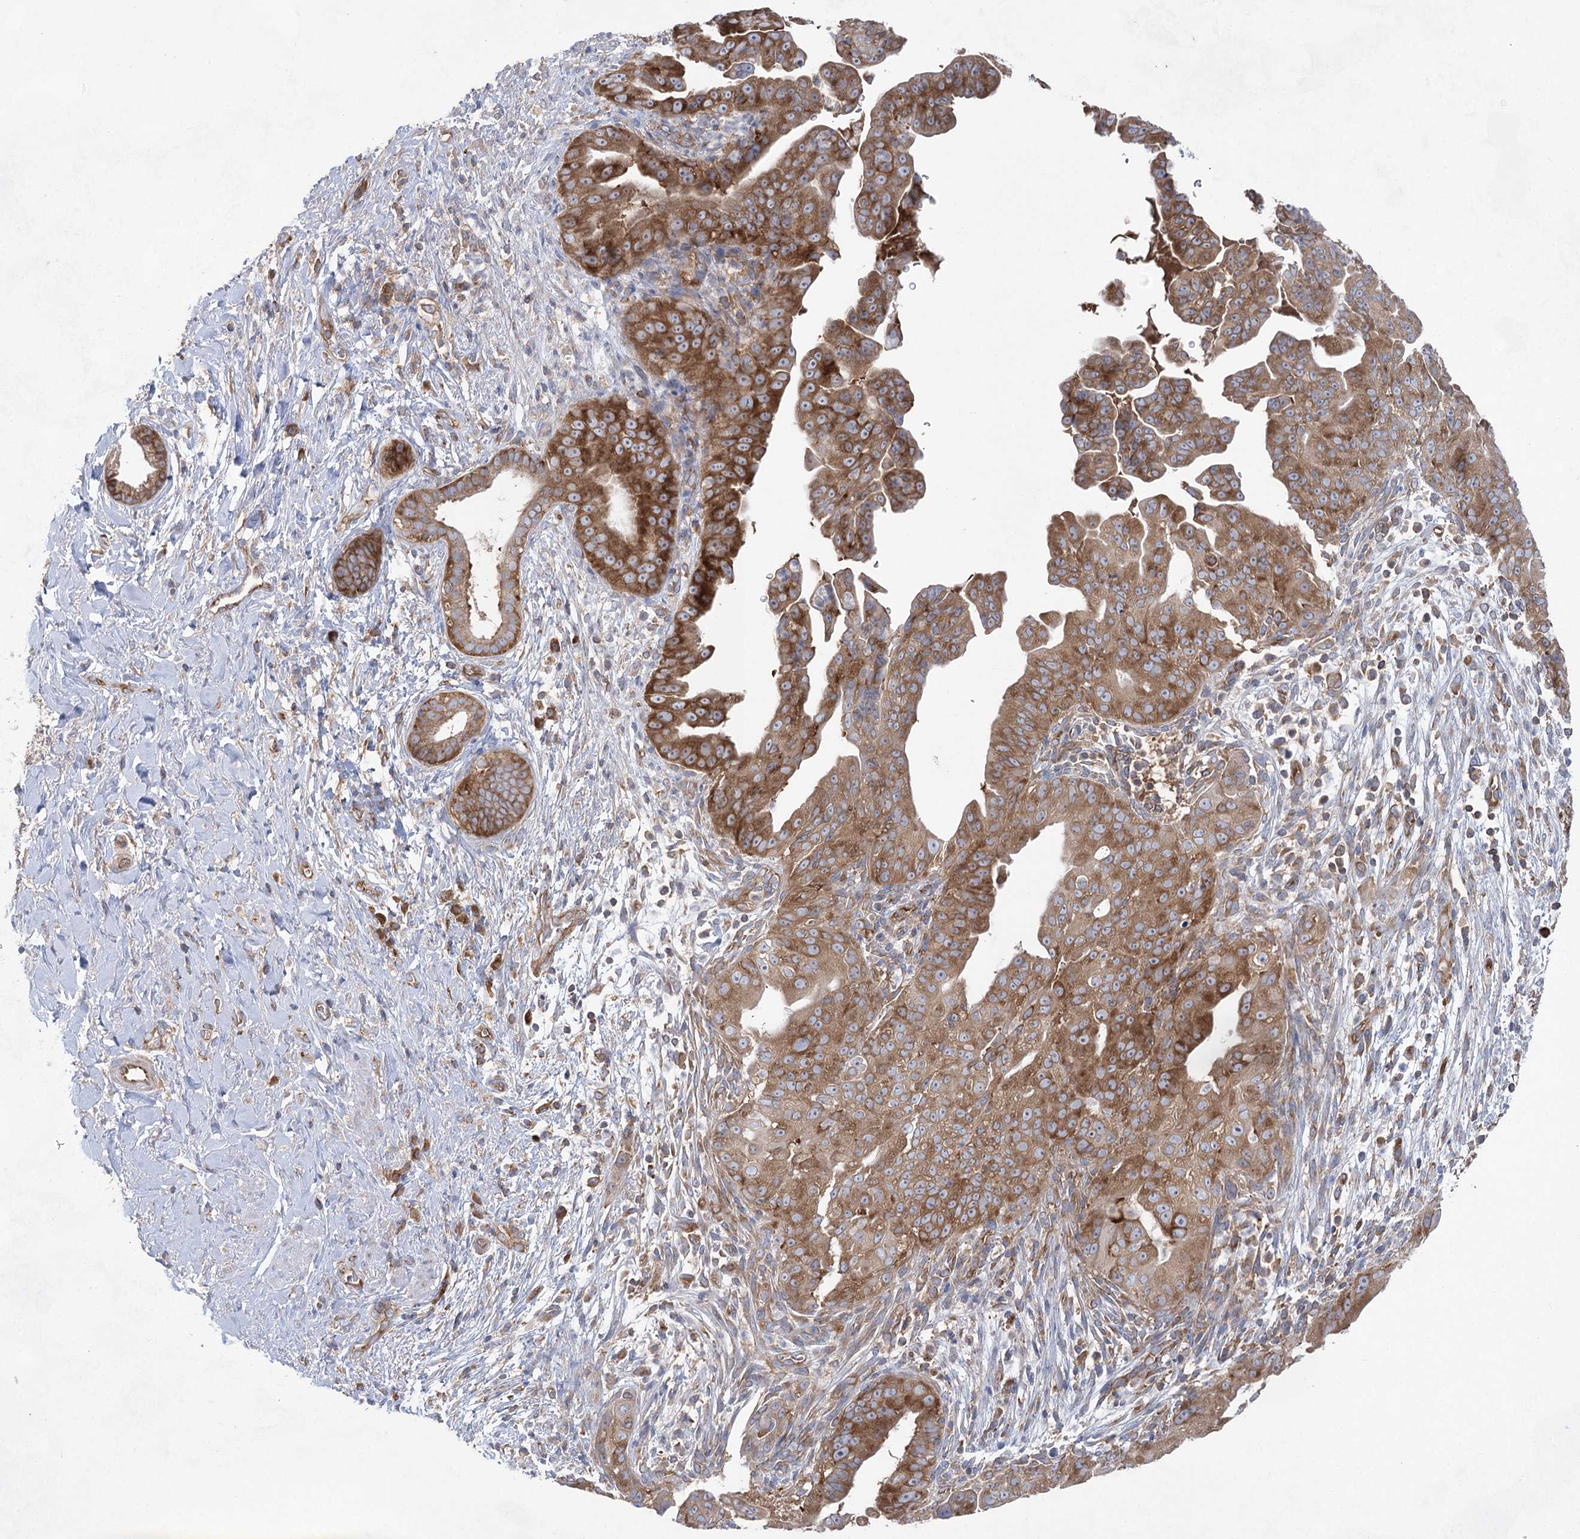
{"staining": {"intensity": "strong", "quantity": ">75%", "location": "cytoplasmic/membranous"}, "tissue": "pancreatic cancer", "cell_type": "Tumor cells", "image_type": "cancer", "snomed": [{"axis": "morphology", "description": "Adenocarcinoma, NOS"}, {"axis": "topography", "description": "Pancreas"}], "caption": "The immunohistochemical stain shows strong cytoplasmic/membranous expression in tumor cells of pancreatic adenocarcinoma tissue.", "gene": "EIF3A", "patient": {"sex": "female", "age": 78}}